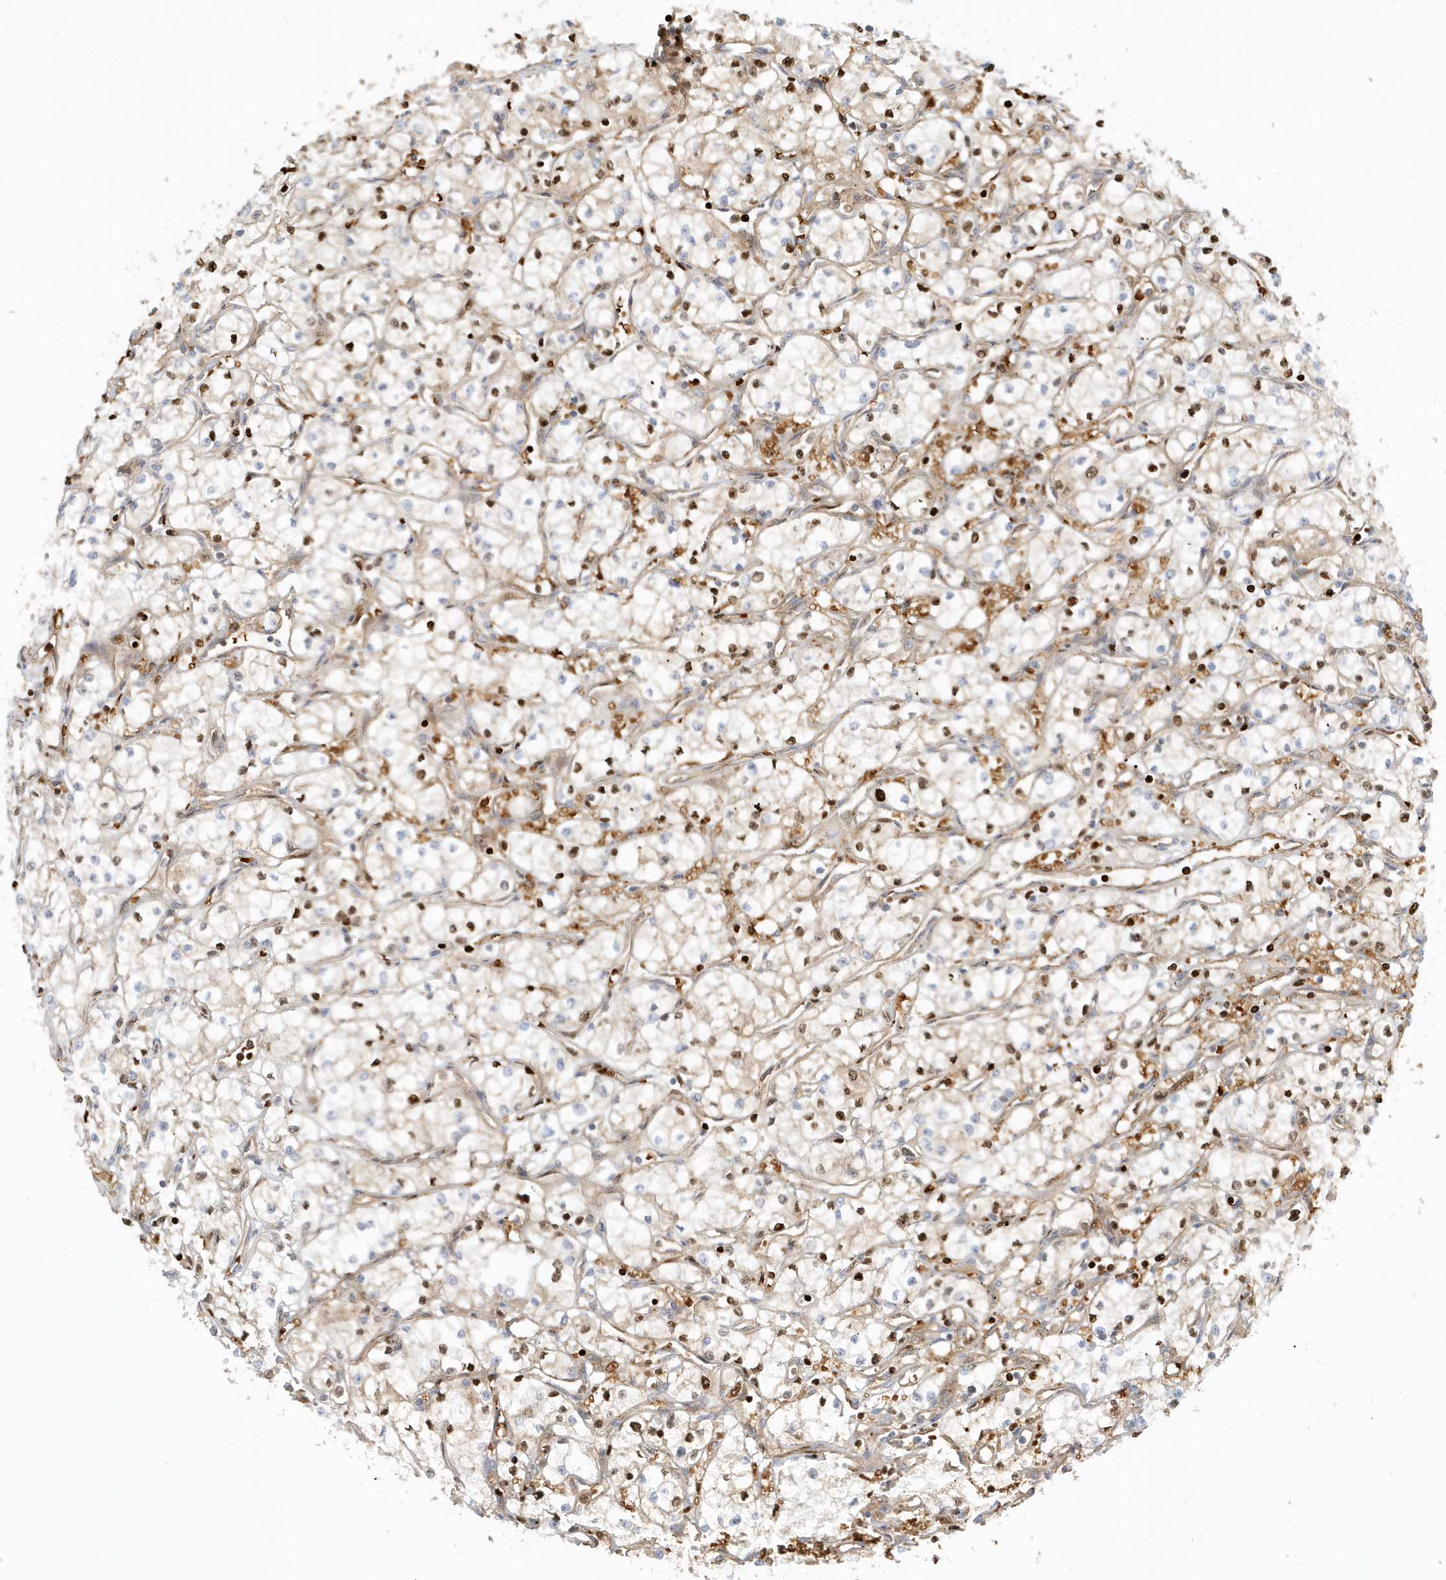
{"staining": {"intensity": "negative", "quantity": "none", "location": "none"}, "tissue": "renal cancer", "cell_type": "Tumor cells", "image_type": "cancer", "snomed": [{"axis": "morphology", "description": "Adenocarcinoma, NOS"}, {"axis": "topography", "description": "Kidney"}], "caption": "A high-resolution photomicrograph shows immunohistochemistry (IHC) staining of renal cancer, which demonstrates no significant expression in tumor cells. (DAB immunohistochemistry, high magnification).", "gene": "FYCO1", "patient": {"sex": "male", "age": 59}}